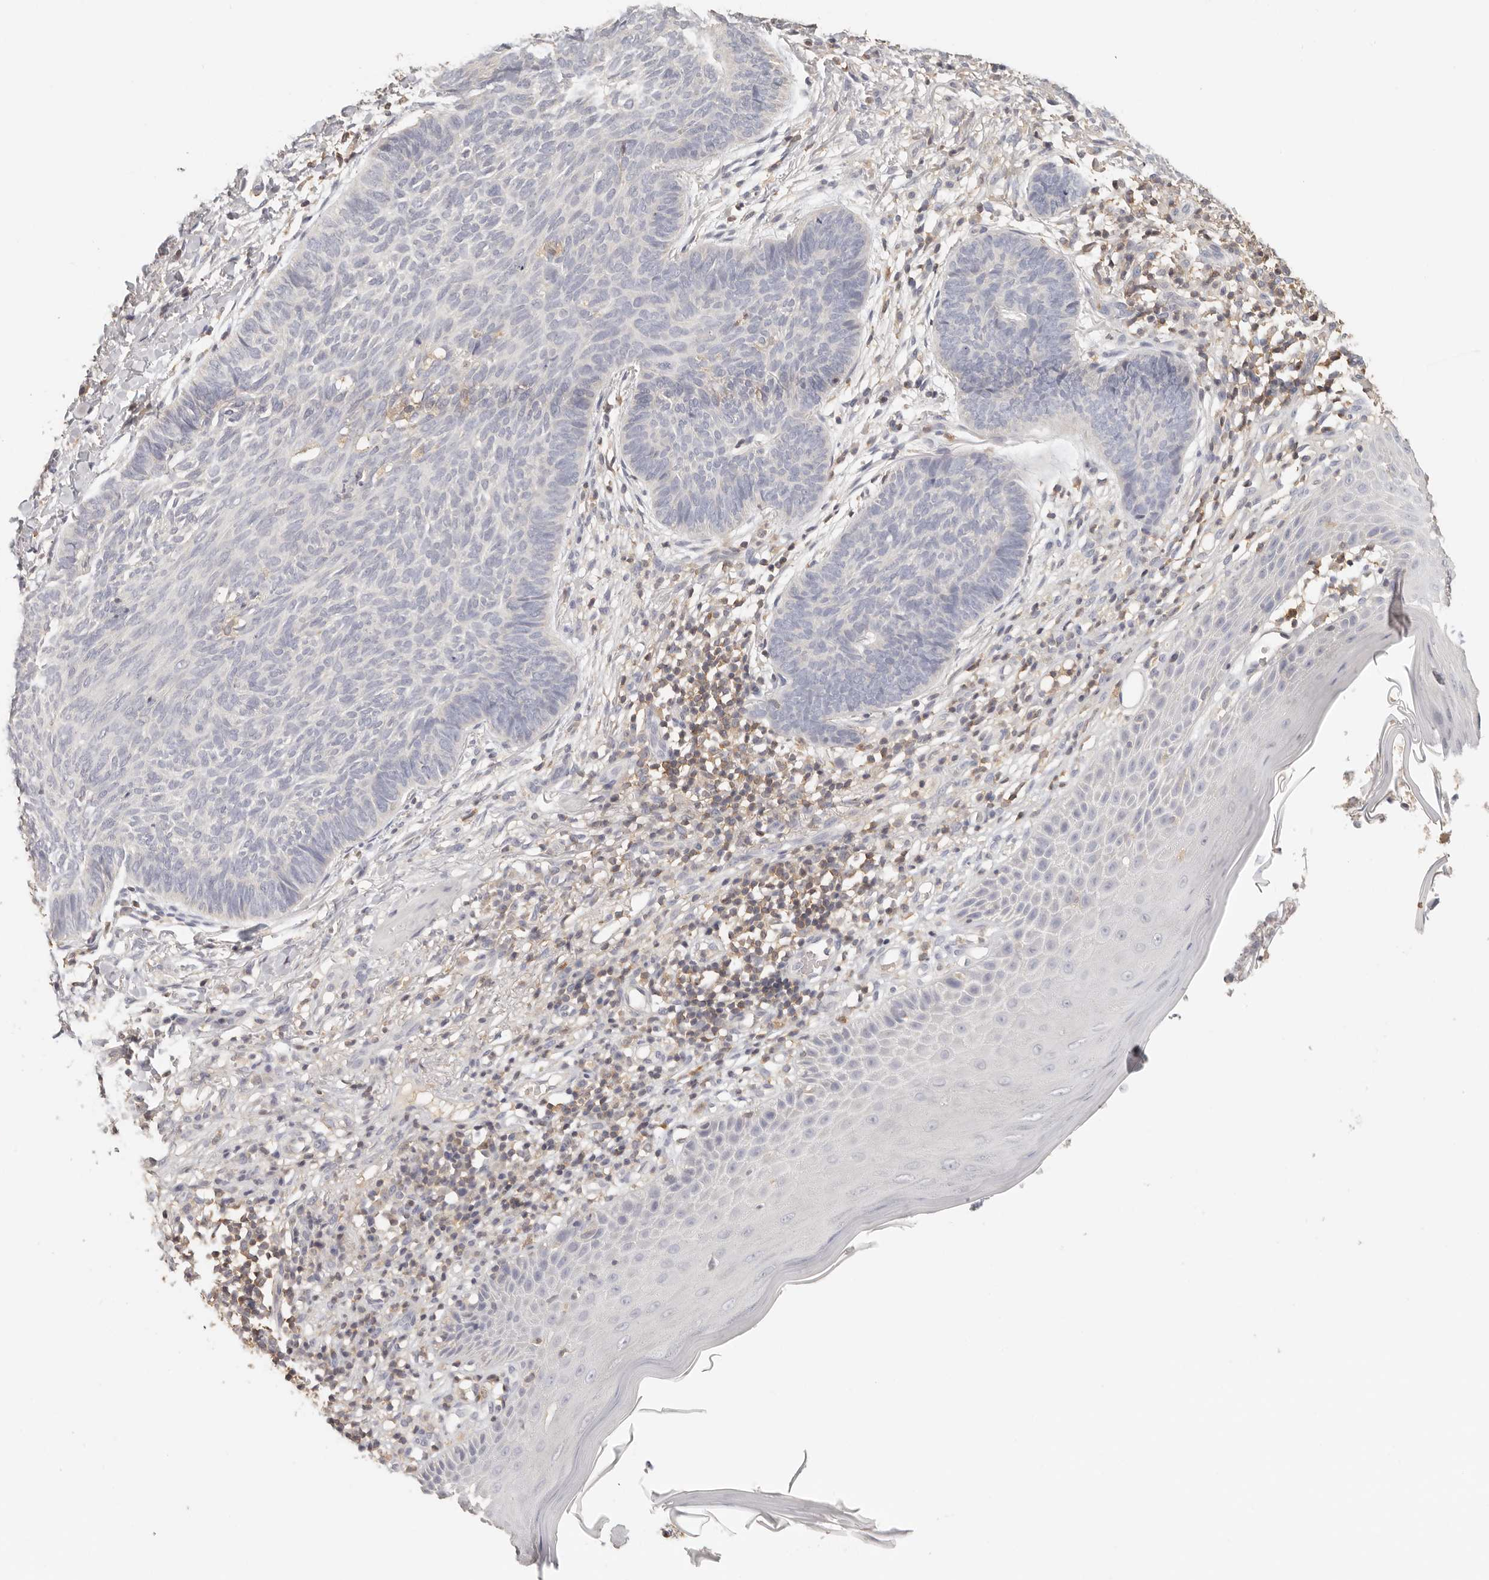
{"staining": {"intensity": "negative", "quantity": "none", "location": "none"}, "tissue": "skin cancer", "cell_type": "Tumor cells", "image_type": "cancer", "snomed": [{"axis": "morphology", "description": "Normal tissue, NOS"}, {"axis": "morphology", "description": "Basal cell carcinoma"}, {"axis": "topography", "description": "Skin"}], "caption": "The immunohistochemistry (IHC) photomicrograph has no significant expression in tumor cells of skin cancer tissue.", "gene": "CSK", "patient": {"sex": "male", "age": 50}}